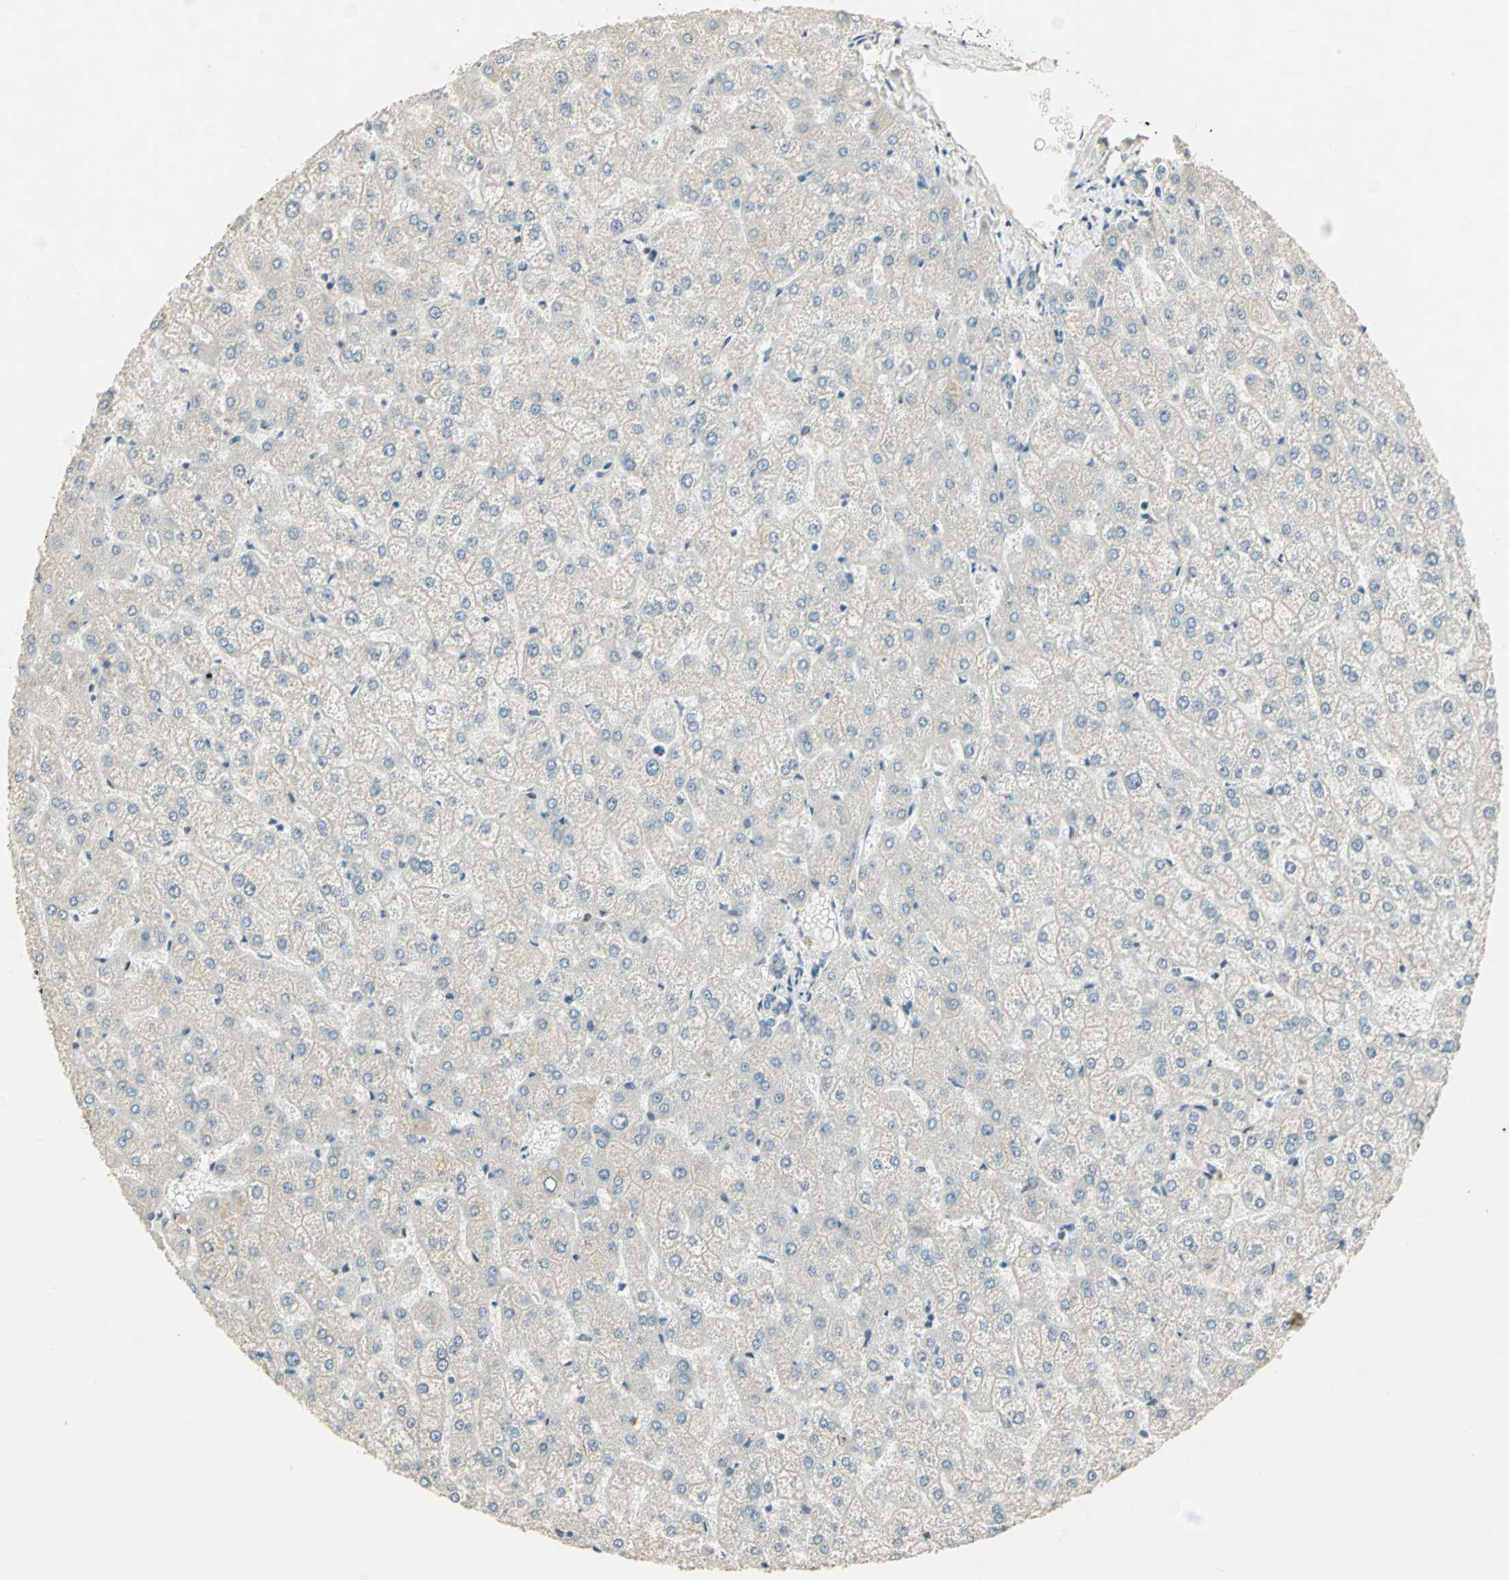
{"staining": {"intensity": "negative", "quantity": "none", "location": "none"}, "tissue": "liver", "cell_type": "Cholangiocytes", "image_type": "normal", "snomed": [{"axis": "morphology", "description": "Normal tissue, NOS"}, {"axis": "topography", "description": "Liver"}], "caption": "This is an immunohistochemistry photomicrograph of normal human liver. There is no positivity in cholangiocytes.", "gene": "AK6", "patient": {"sex": "female", "age": 32}}